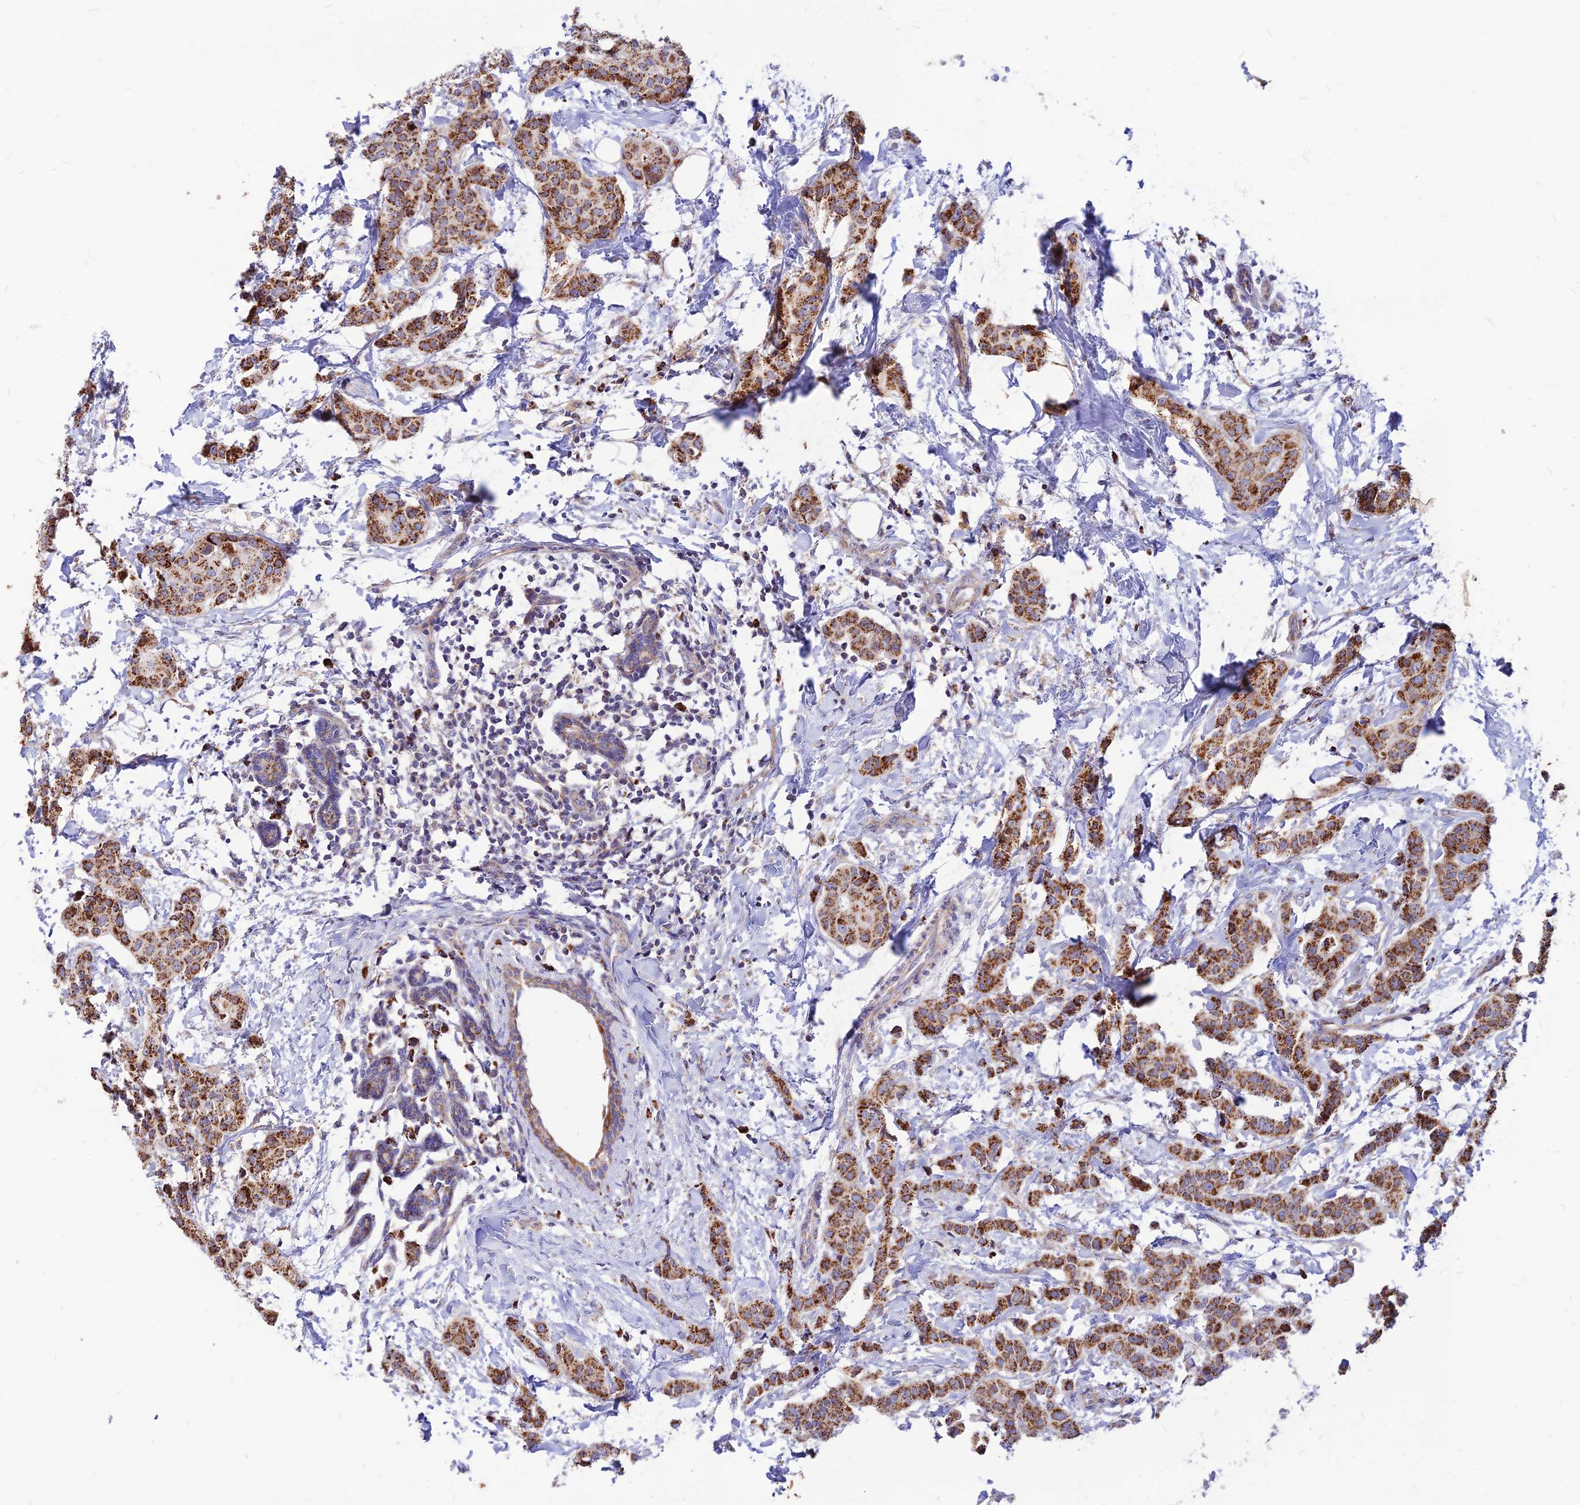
{"staining": {"intensity": "moderate", "quantity": ">75%", "location": "cytoplasmic/membranous"}, "tissue": "breast cancer", "cell_type": "Tumor cells", "image_type": "cancer", "snomed": [{"axis": "morphology", "description": "Duct carcinoma"}, {"axis": "topography", "description": "Breast"}], "caption": "Human breast cancer stained with a brown dye demonstrates moderate cytoplasmic/membranous positive staining in about >75% of tumor cells.", "gene": "ECI1", "patient": {"sex": "female", "age": 40}}